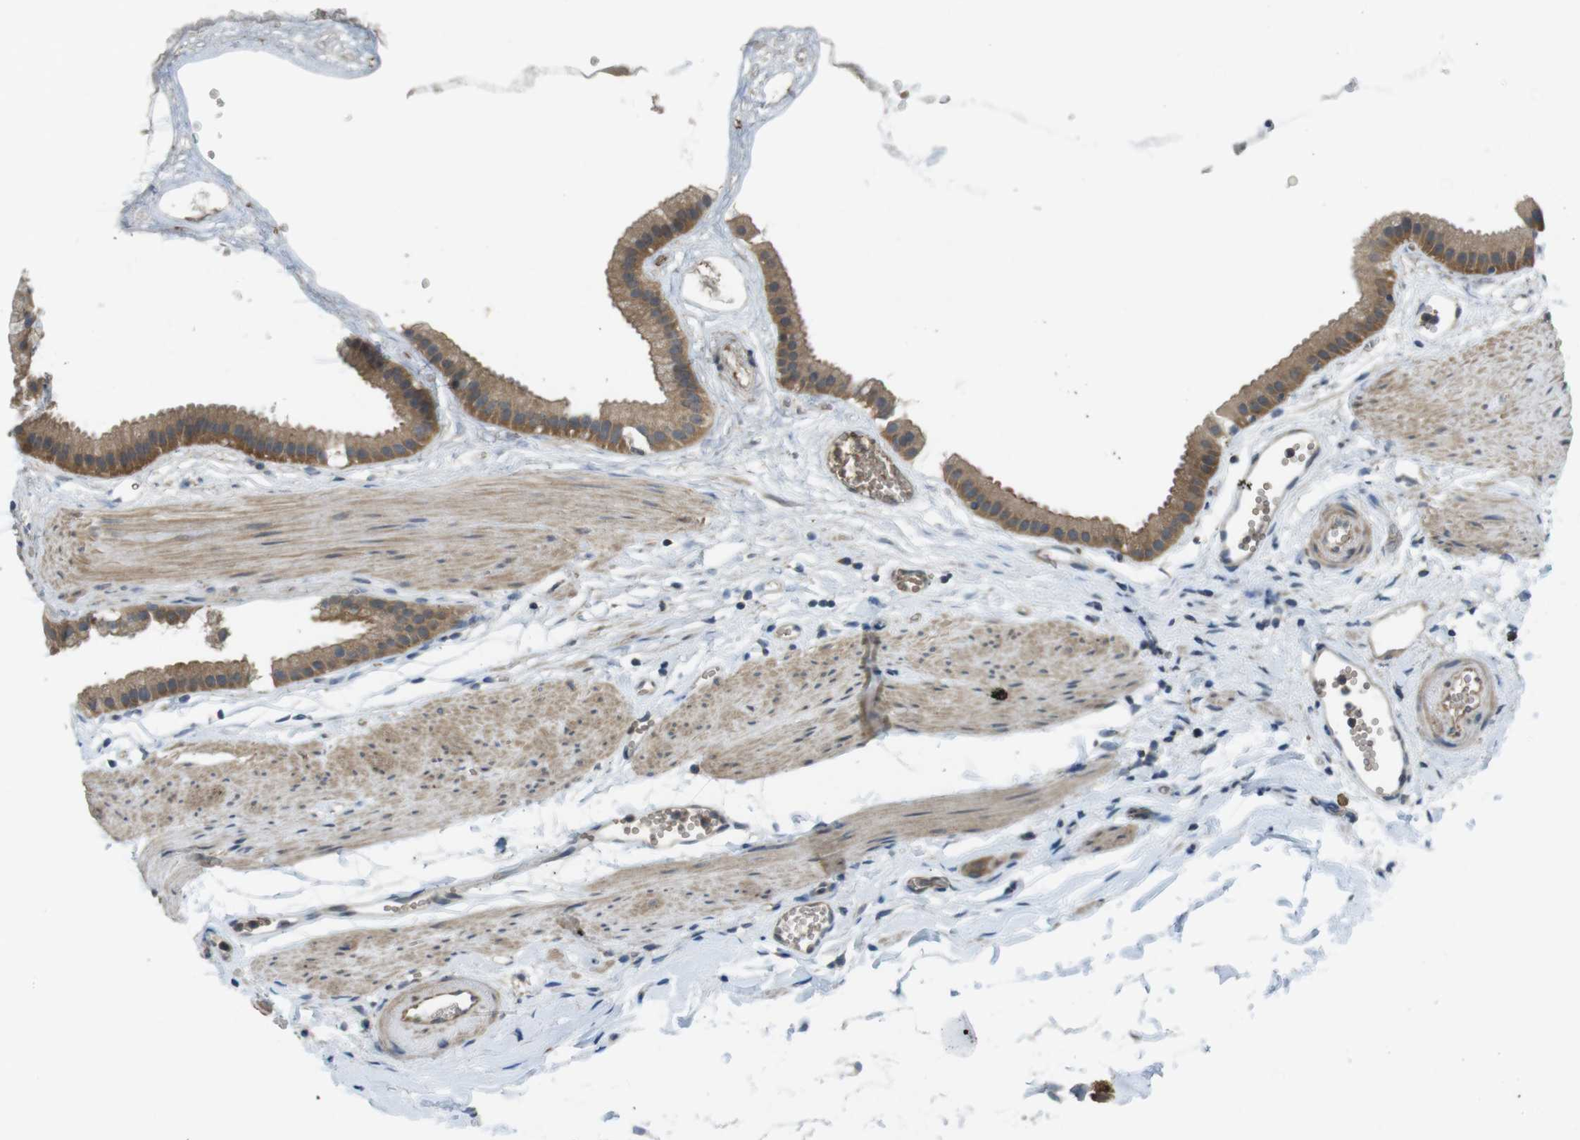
{"staining": {"intensity": "moderate", "quantity": ">75%", "location": "cytoplasmic/membranous"}, "tissue": "gallbladder", "cell_type": "Glandular cells", "image_type": "normal", "snomed": [{"axis": "morphology", "description": "Normal tissue, NOS"}, {"axis": "topography", "description": "Gallbladder"}], "caption": "Unremarkable gallbladder exhibits moderate cytoplasmic/membranous staining in approximately >75% of glandular cells Using DAB (3,3'-diaminobenzidine) (brown) and hematoxylin (blue) stains, captured at high magnification using brightfield microscopy..", "gene": "SUGT1", "patient": {"sex": "female", "age": 64}}